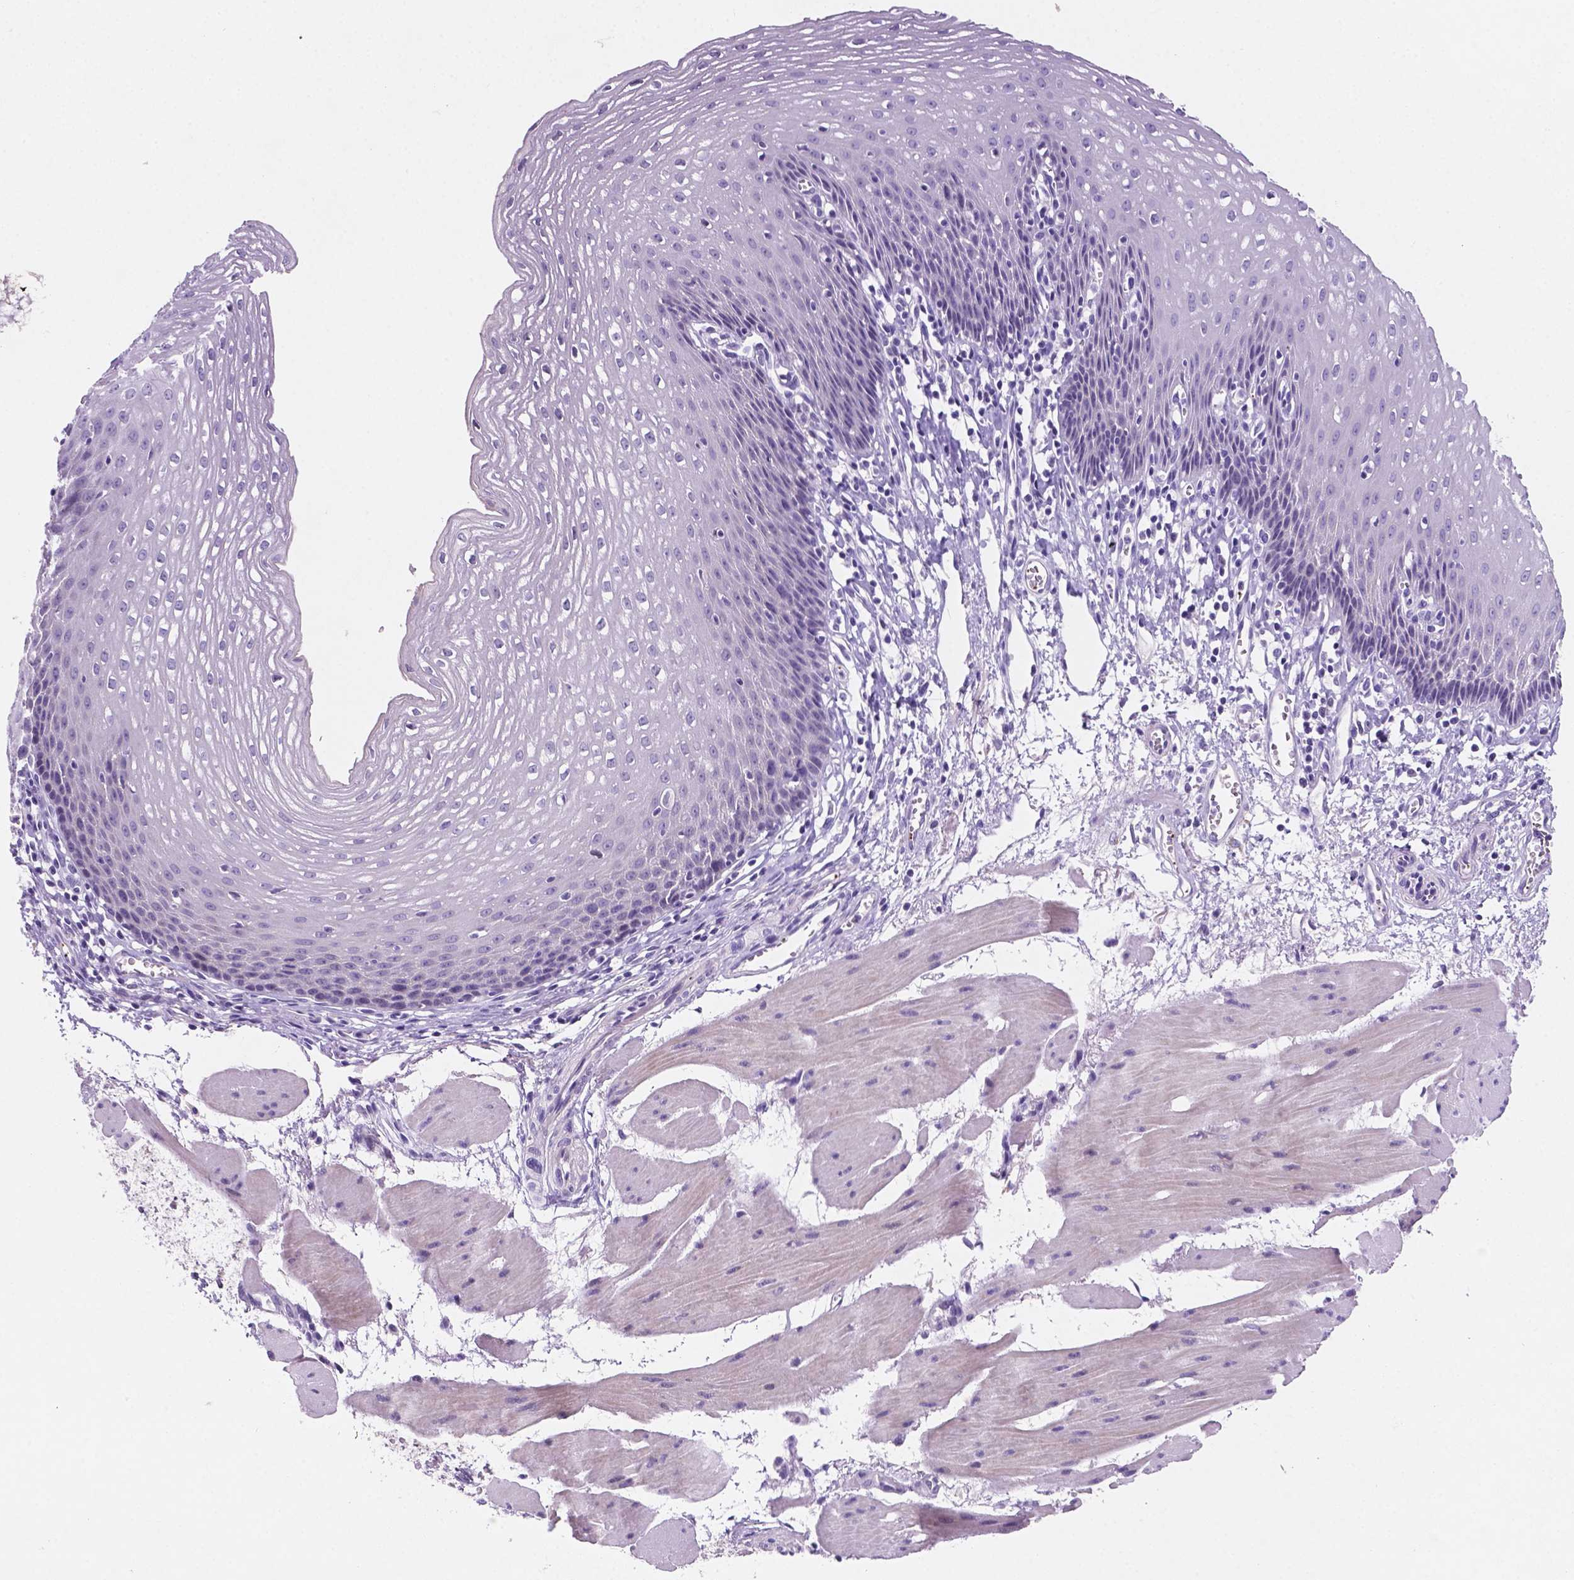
{"staining": {"intensity": "negative", "quantity": "none", "location": "none"}, "tissue": "esophagus", "cell_type": "Squamous epithelial cells", "image_type": "normal", "snomed": [{"axis": "morphology", "description": "Normal tissue, NOS"}, {"axis": "topography", "description": "Esophagus"}], "caption": "The IHC image has no significant staining in squamous epithelial cells of esophagus.", "gene": "EBLN2", "patient": {"sex": "female", "age": 64}}